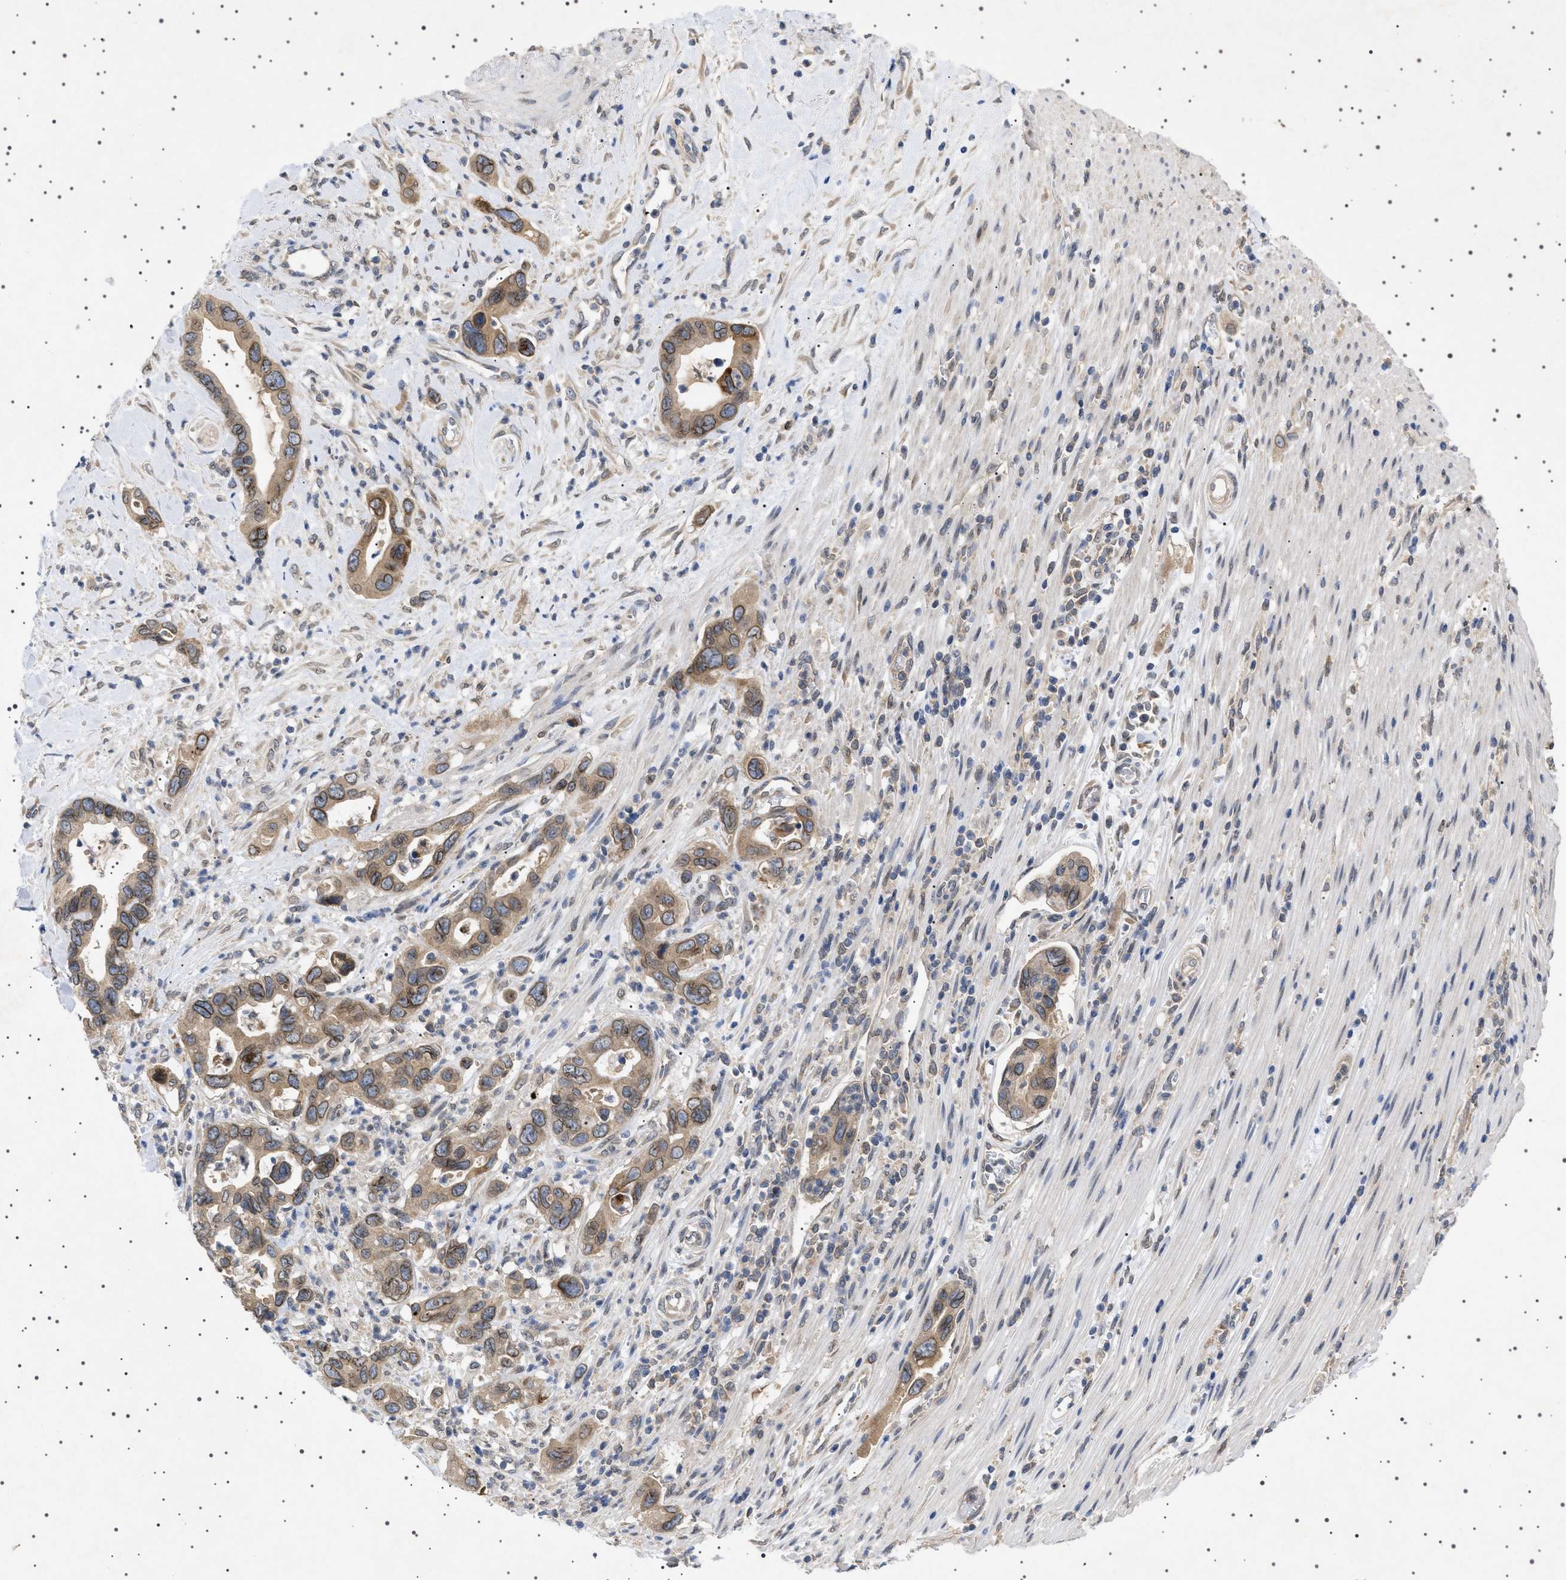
{"staining": {"intensity": "moderate", "quantity": ">75%", "location": "cytoplasmic/membranous,nuclear"}, "tissue": "pancreatic cancer", "cell_type": "Tumor cells", "image_type": "cancer", "snomed": [{"axis": "morphology", "description": "Adenocarcinoma, NOS"}, {"axis": "topography", "description": "Pancreas"}], "caption": "Pancreatic cancer (adenocarcinoma) stained with a brown dye shows moderate cytoplasmic/membranous and nuclear positive staining in about >75% of tumor cells.", "gene": "NUP93", "patient": {"sex": "female", "age": 70}}